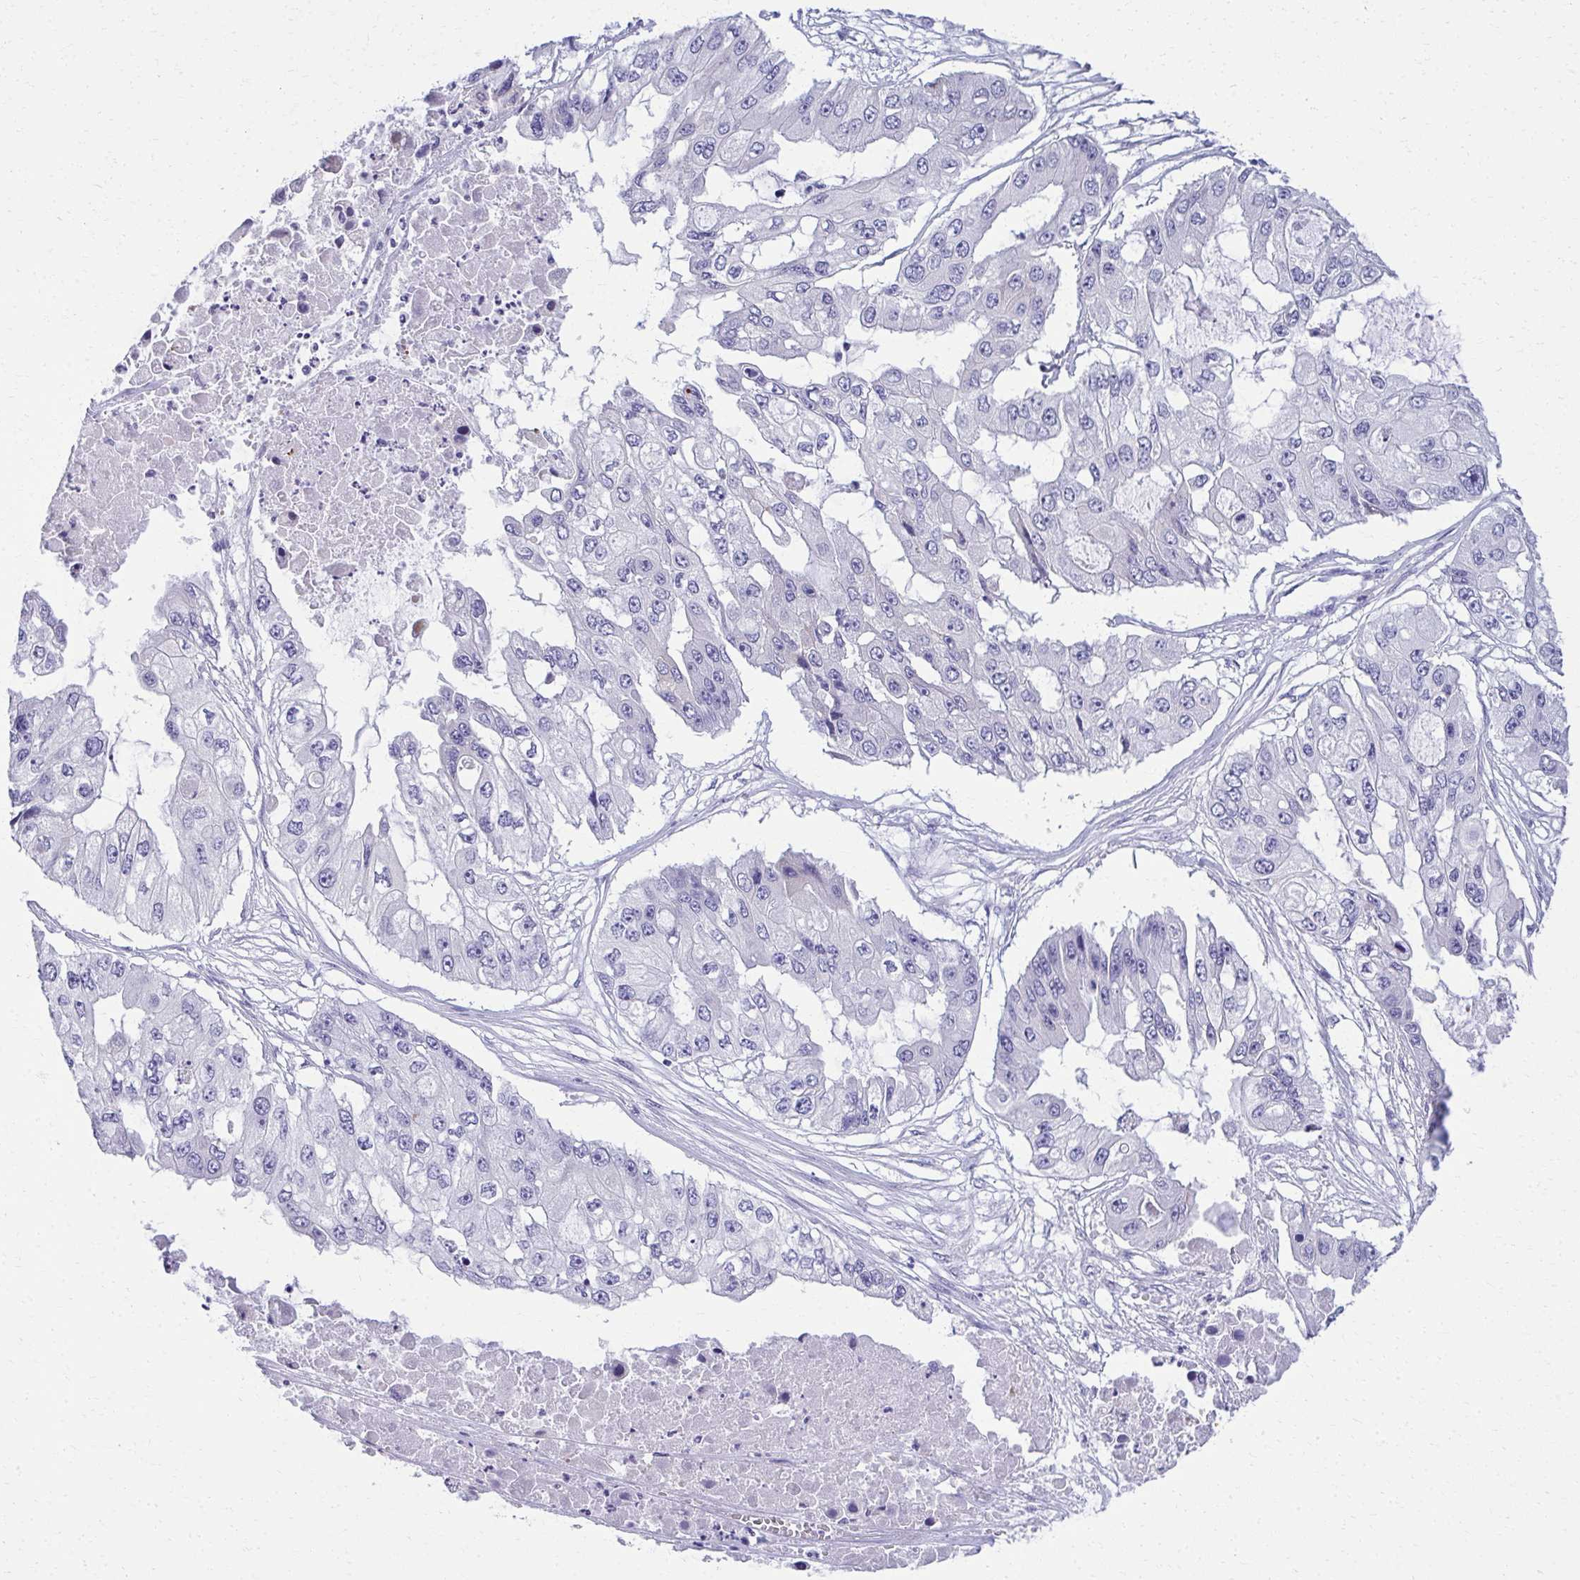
{"staining": {"intensity": "negative", "quantity": "none", "location": "none"}, "tissue": "ovarian cancer", "cell_type": "Tumor cells", "image_type": "cancer", "snomed": [{"axis": "morphology", "description": "Cystadenocarcinoma, serous, NOS"}, {"axis": "topography", "description": "Ovary"}], "caption": "There is no significant staining in tumor cells of serous cystadenocarcinoma (ovarian).", "gene": "AIG1", "patient": {"sex": "female", "age": 56}}